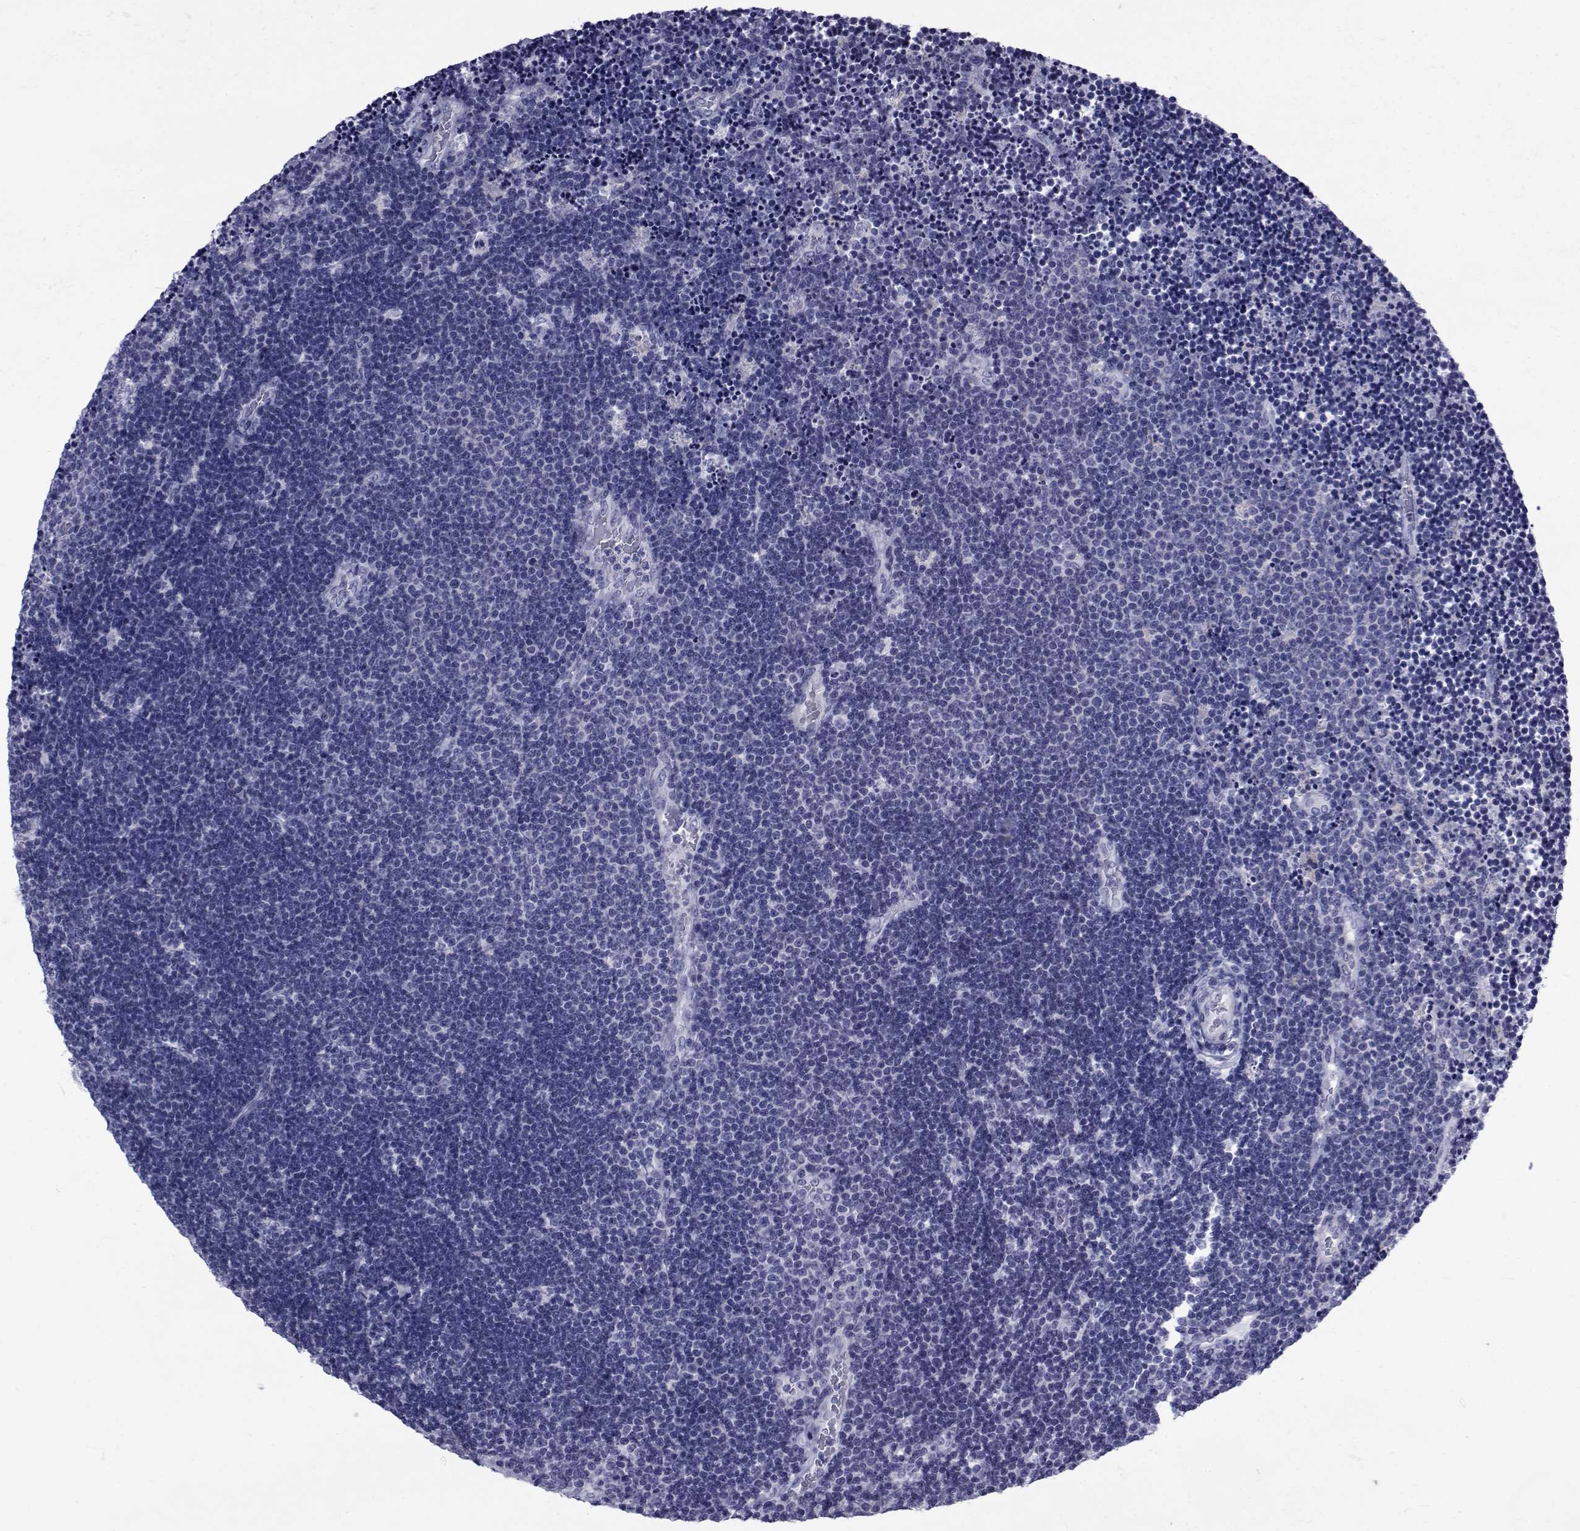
{"staining": {"intensity": "negative", "quantity": "none", "location": "none"}, "tissue": "lymphoma", "cell_type": "Tumor cells", "image_type": "cancer", "snomed": [{"axis": "morphology", "description": "Malignant lymphoma, non-Hodgkin's type, Low grade"}, {"axis": "topography", "description": "Brain"}], "caption": "An IHC photomicrograph of lymphoma is shown. There is no staining in tumor cells of lymphoma.", "gene": "GKAP1", "patient": {"sex": "female", "age": 66}}